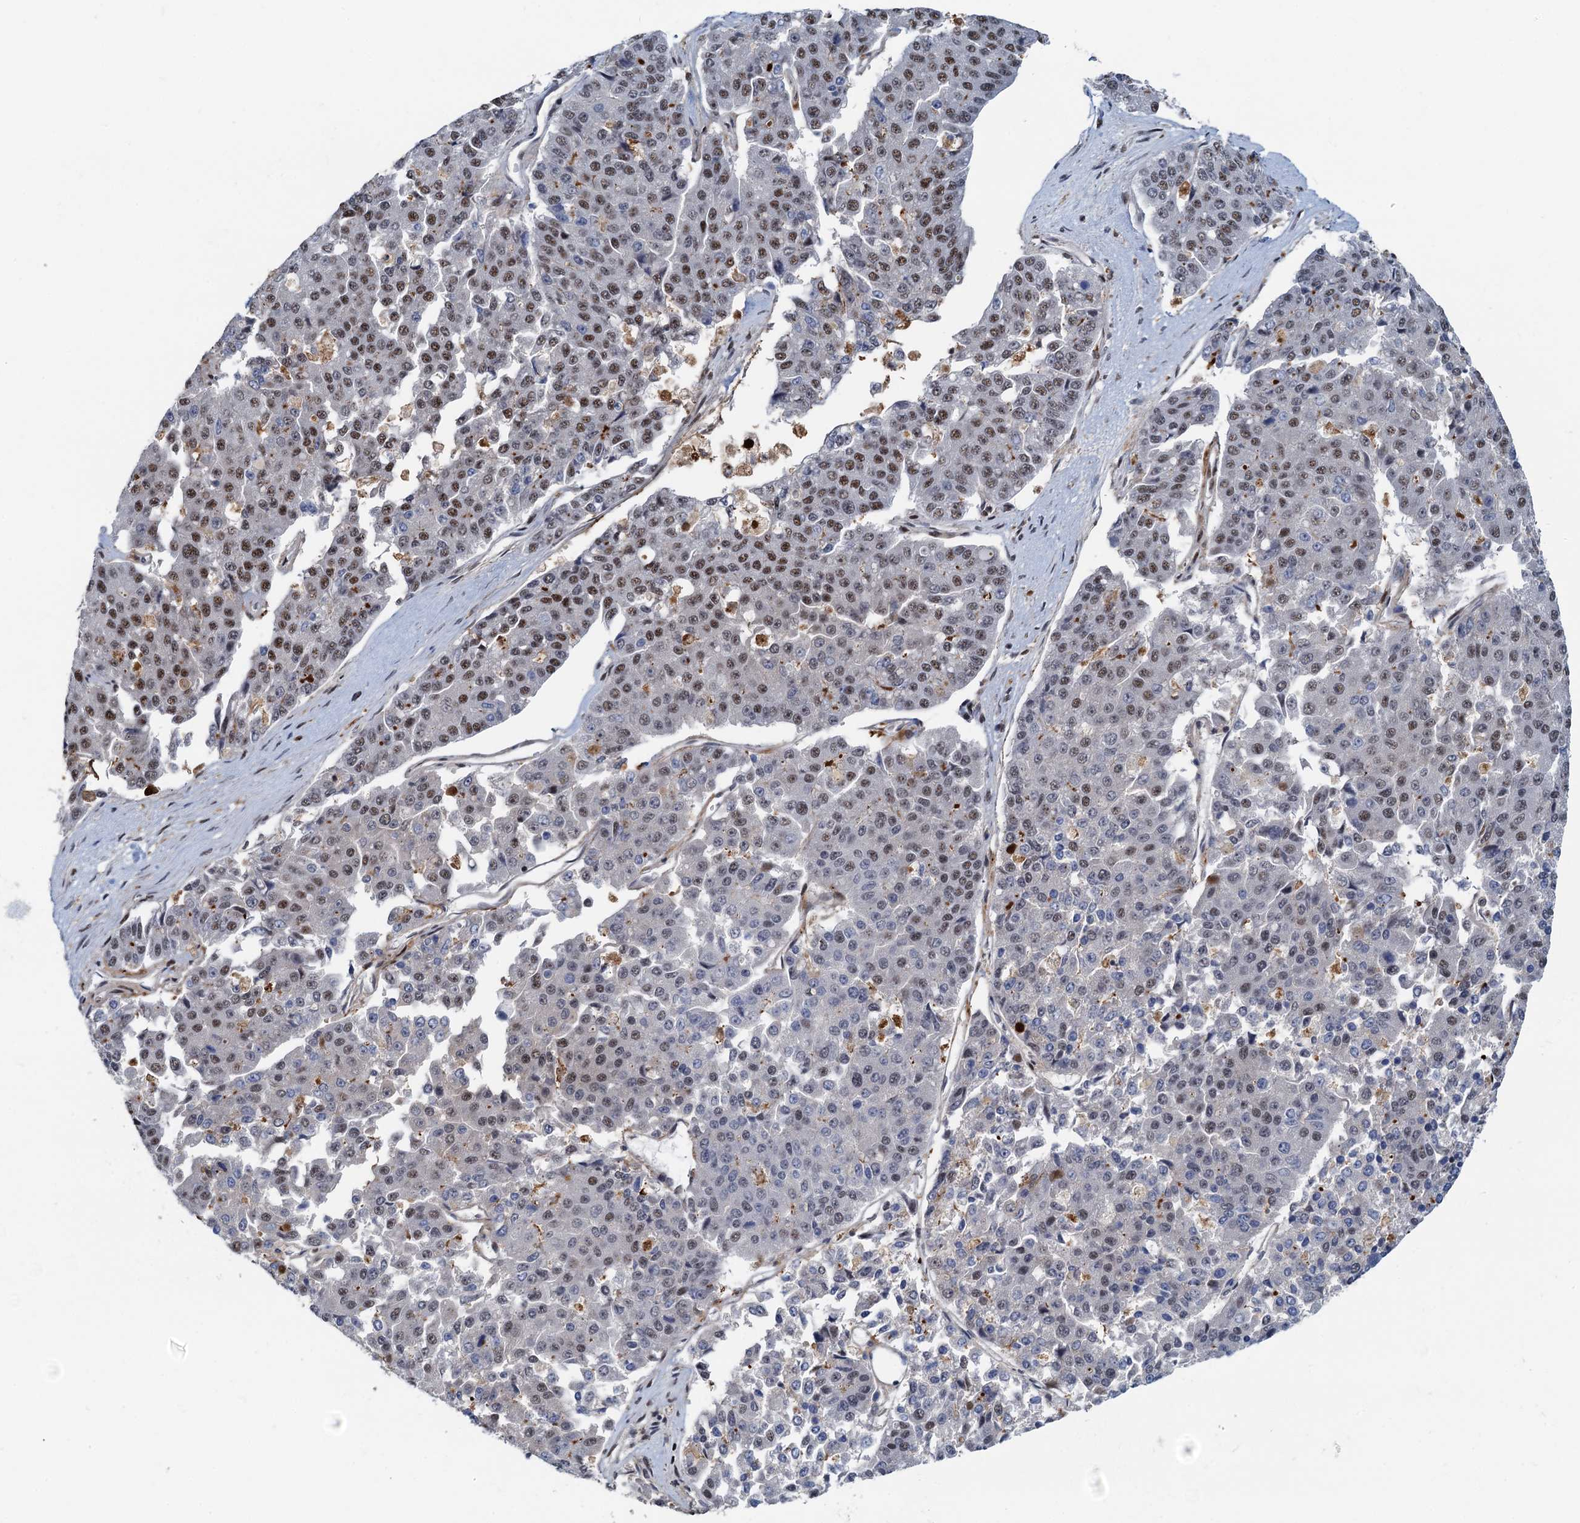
{"staining": {"intensity": "moderate", "quantity": "25%-75%", "location": "nuclear"}, "tissue": "pancreatic cancer", "cell_type": "Tumor cells", "image_type": "cancer", "snomed": [{"axis": "morphology", "description": "Adenocarcinoma, NOS"}, {"axis": "topography", "description": "Pancreas"}], "caption": "Immunohistochemistry (IHC) of human pancreatic cancer reveals medium levels of moderate nuclear staining in about 25%-75% of tumor cells. The staining is performed using DAB brown chromogen to label protein expression. The nuclei are counter-stained blue using hematoxylin.", "gene": "RBM26", "patient": {"sex": "male", "age": 50}}